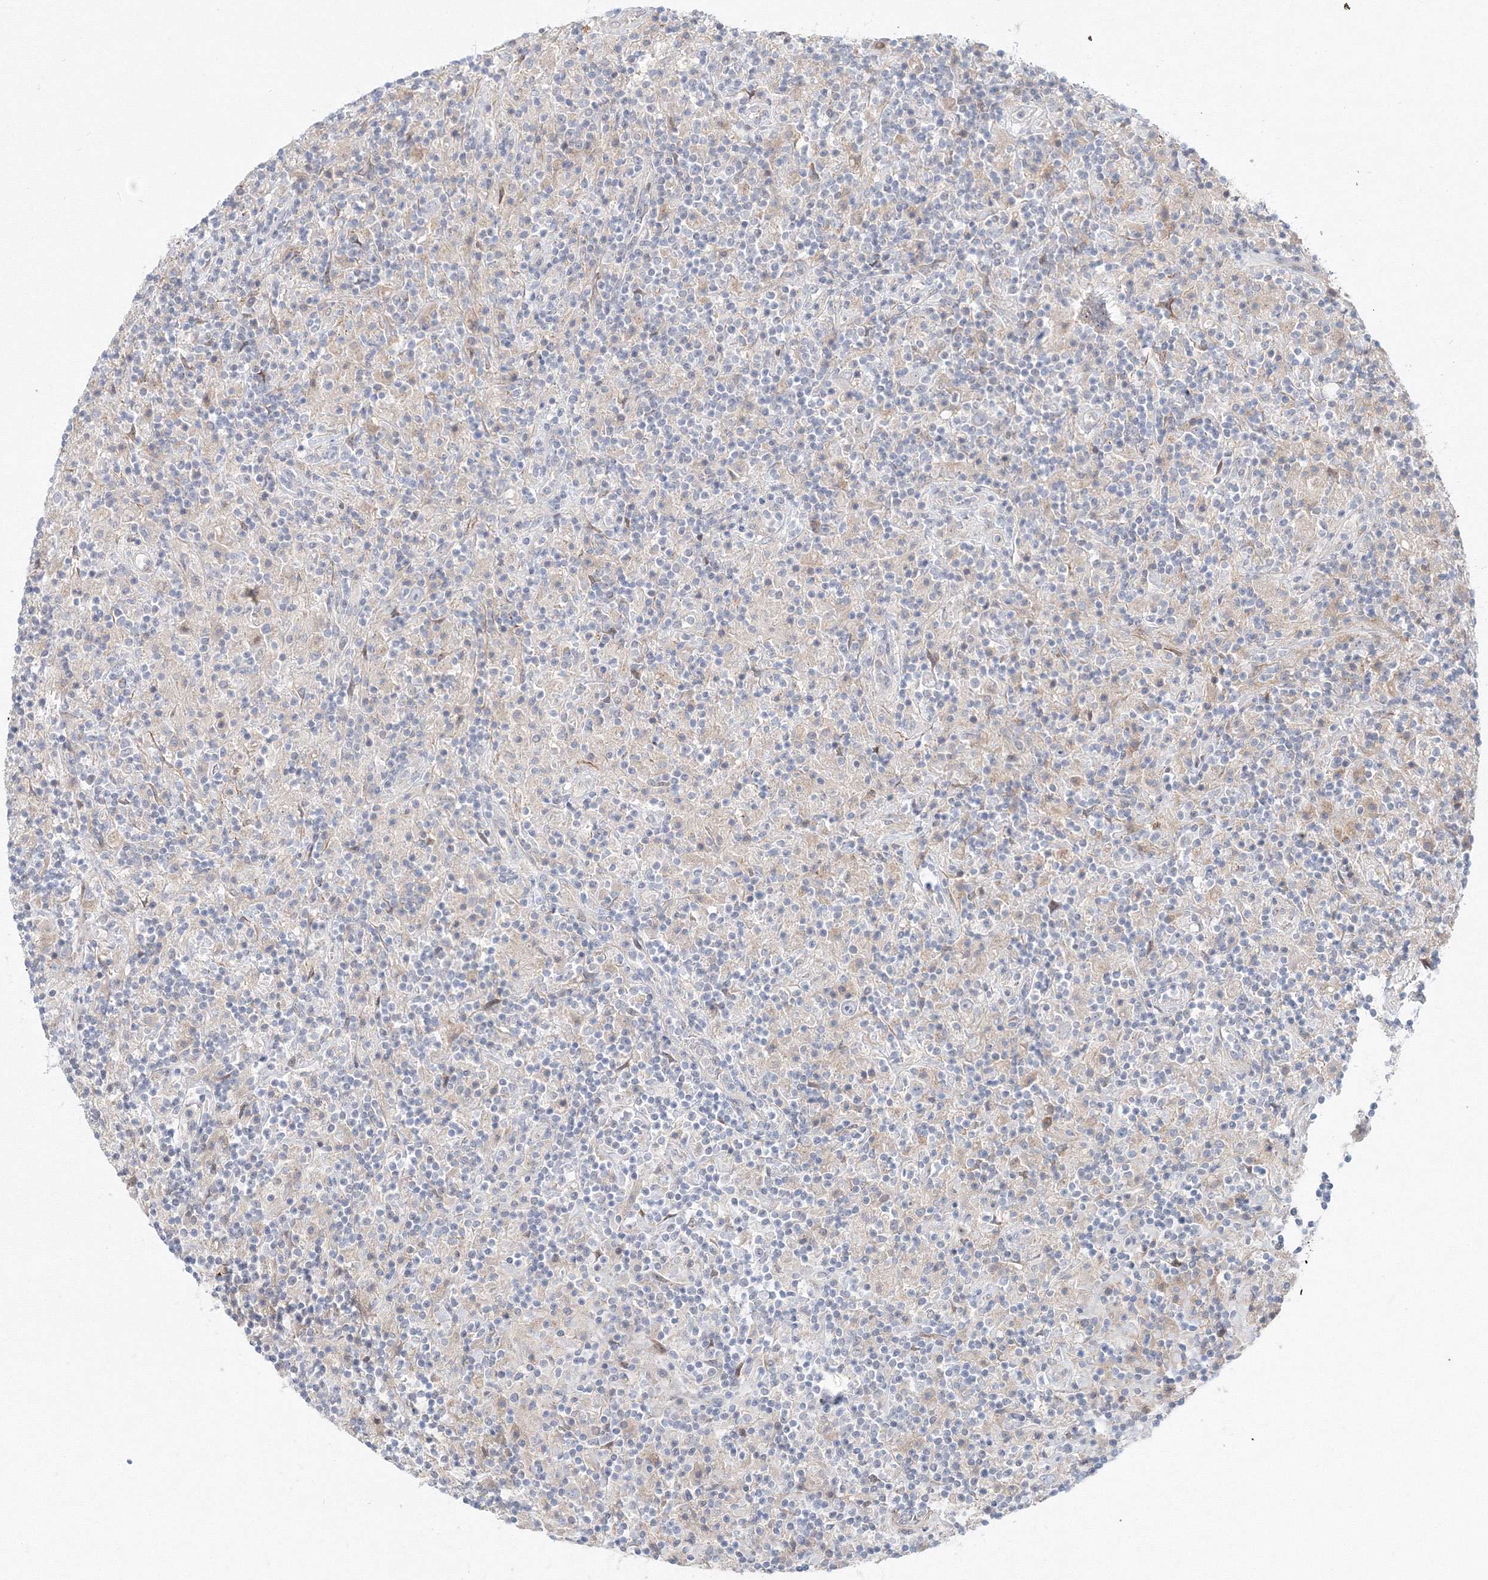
{"staining": {"intensity": "negative", "quantity": "none", "location": "none"}, "tissue": "lymphoma", "cell_type": "Tumor cells", "image_type": "cancer", "snomed": [{"axis": "morphology", "description": "Hodgkin's disease, NOS"}, {"axis": "topography", "description": "Lymph node"}], "caption": "Immunohistochemistry of Hodgkin's disease displays no staining in tumor cells.", "gene": "ARHGAP21", "patient": {"sex": "male", "age": 70}}